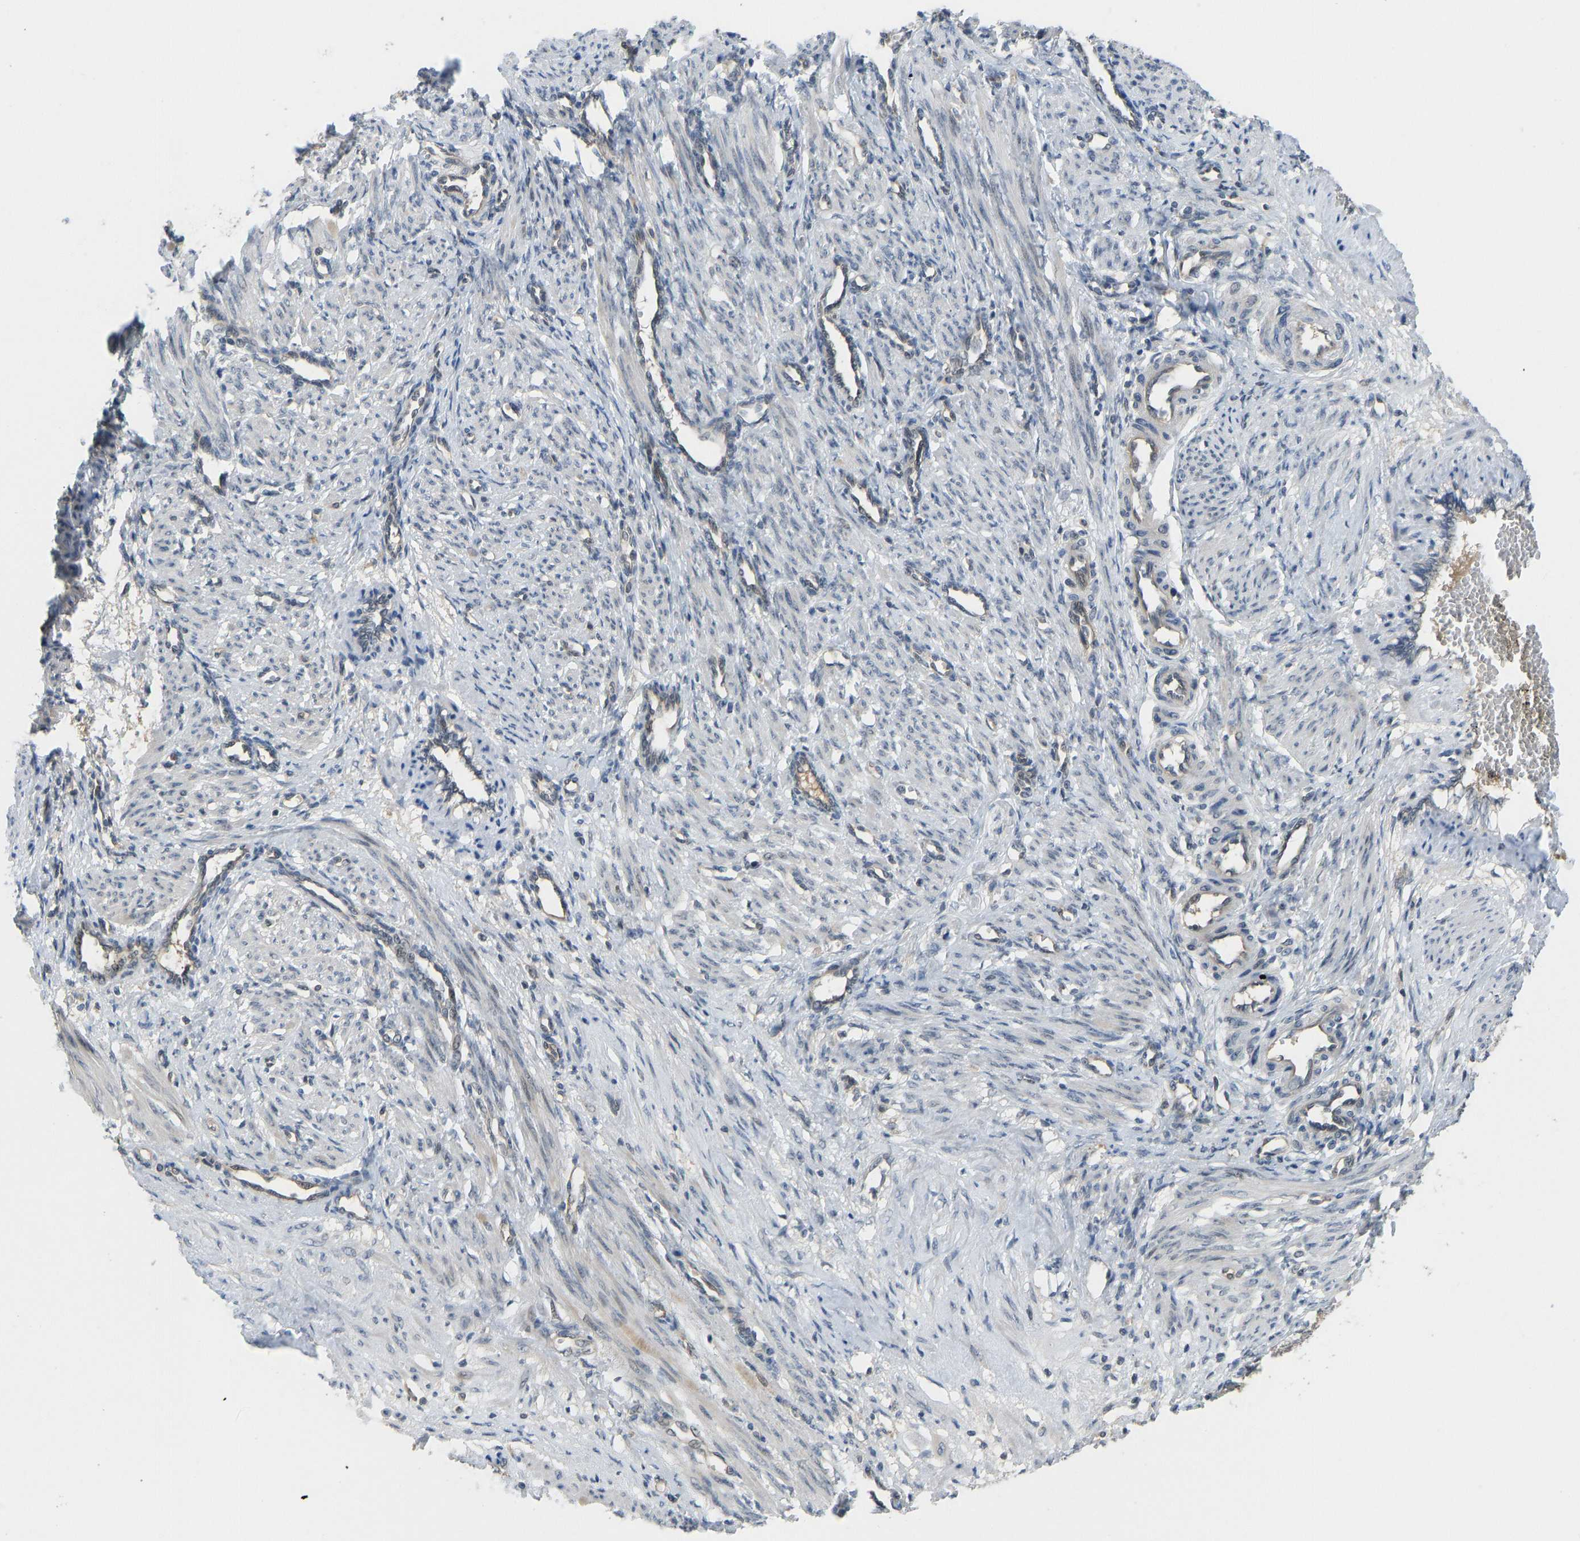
{"staining": {"intensity": "negative", "quantity": "none", "location": "none"}, "tissue": "smooth muscle", "cell_type": "Smooth muscle cells", "image_type": "normal", "snomed": [{"axis": "morphology", "description": "Normal tissue, NOS"}, {"axis": "topography", "description": "Endometrium"}], "caption": "DAB (3,3'-diaminobenzidine) immunohistochemical staining of benign human smooth muscle demonstrates no significant staining in smooth muscle cells. The staining was performed using DAB to visualize the protein expression in brown, while the nuclei were stained in blue with hematoxylin (Magnification: 20x).", "gene": "CCT8", "patient": {"sex": "female", "age": 33}}